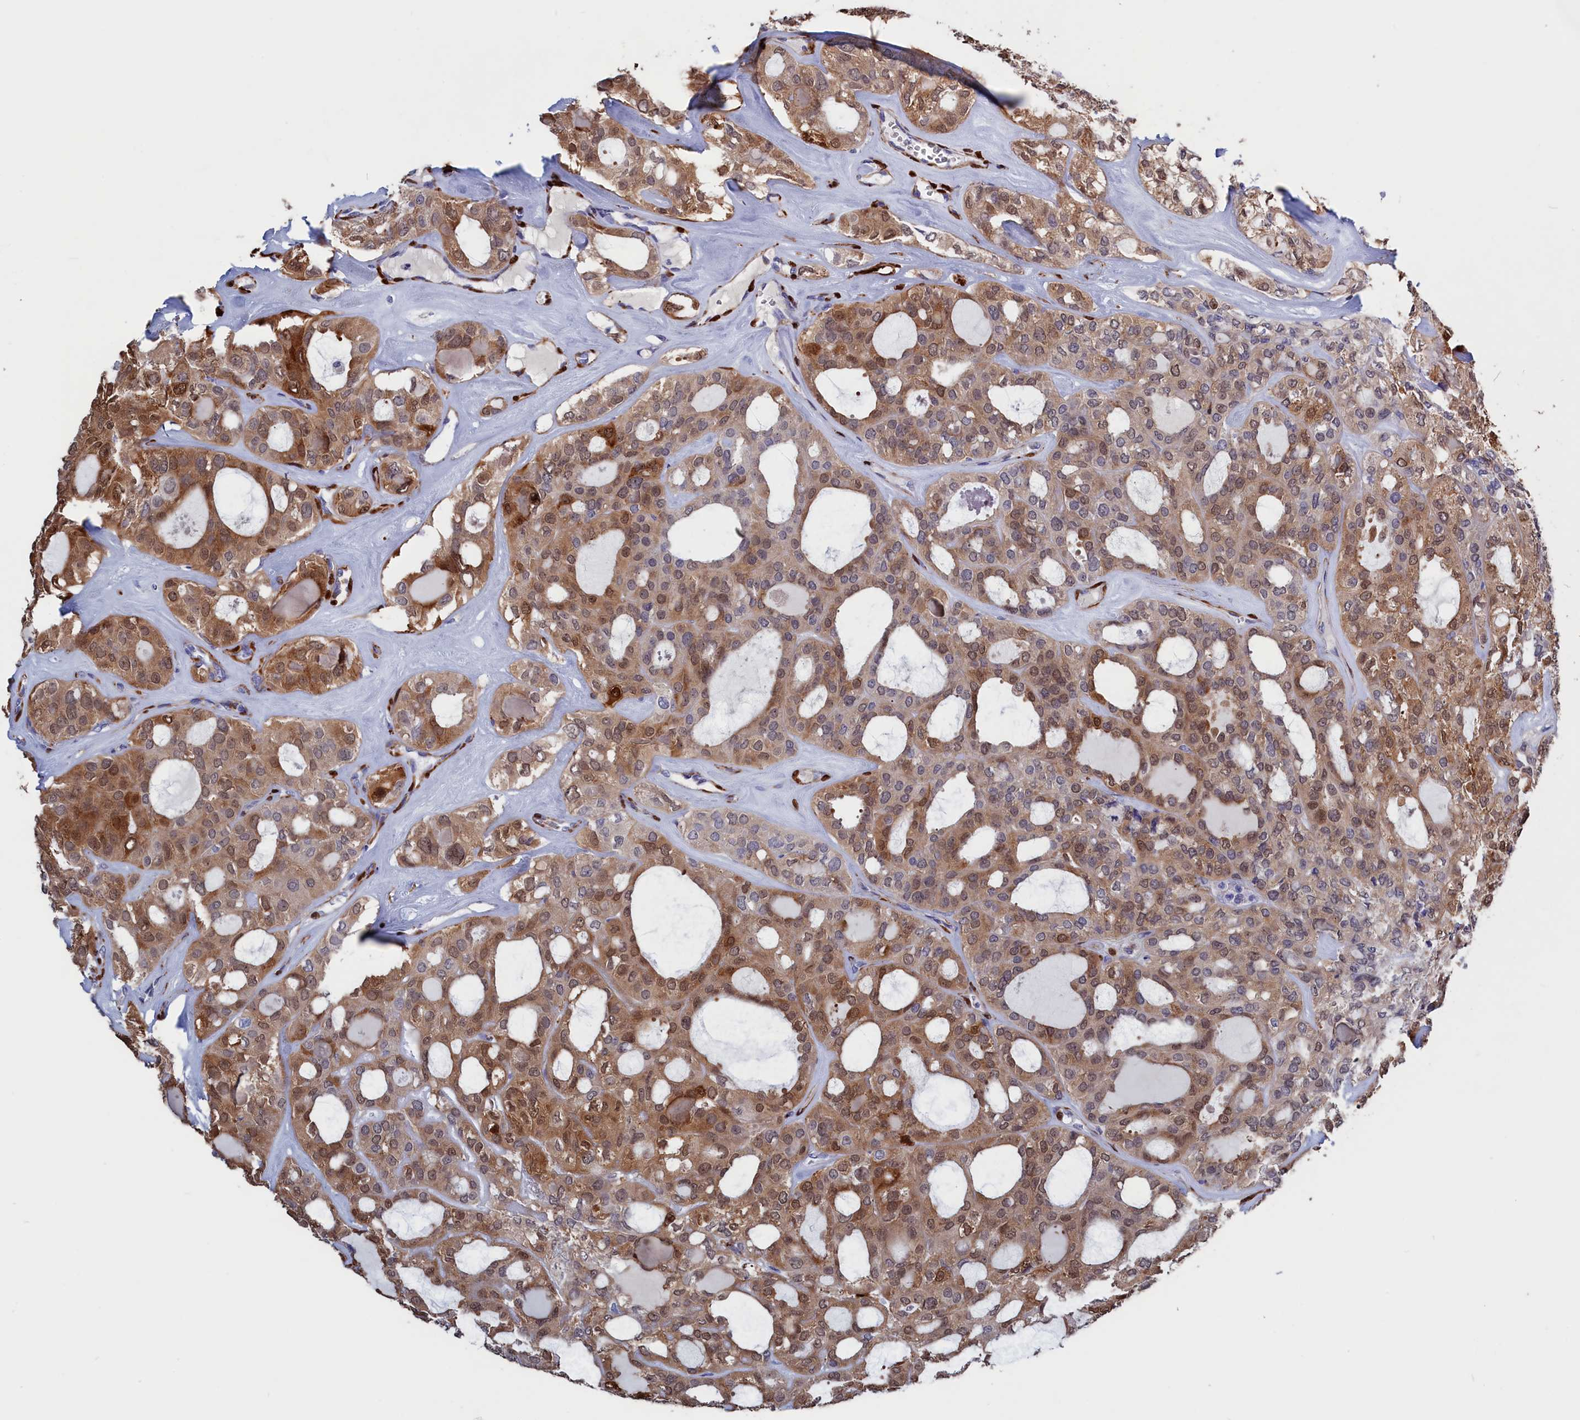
{"staining": {"intensity": "moderate", "quantity": "25%-75%", "location": "cytoplasmic/membranous,nuclear"}, "tissue": "thyroid cancer", "cell_type": "Tumor cells", "image_type": "cancer", "snomed": [{"axis": "morphology", "description": "Follicular adenoma carcinoma, NOS"}, {"axis": "topography", "description": "Thyroid gland"}], "caption": "Moderate cytoplasmic/membranous and nuclear staining for a protein is seen in about 25%-75% of tumor cells of thyroid follicular adenoma carcinoma using IHC.", "gene": "CRIP1", "patient": {"sex": "male", "age": 75}}